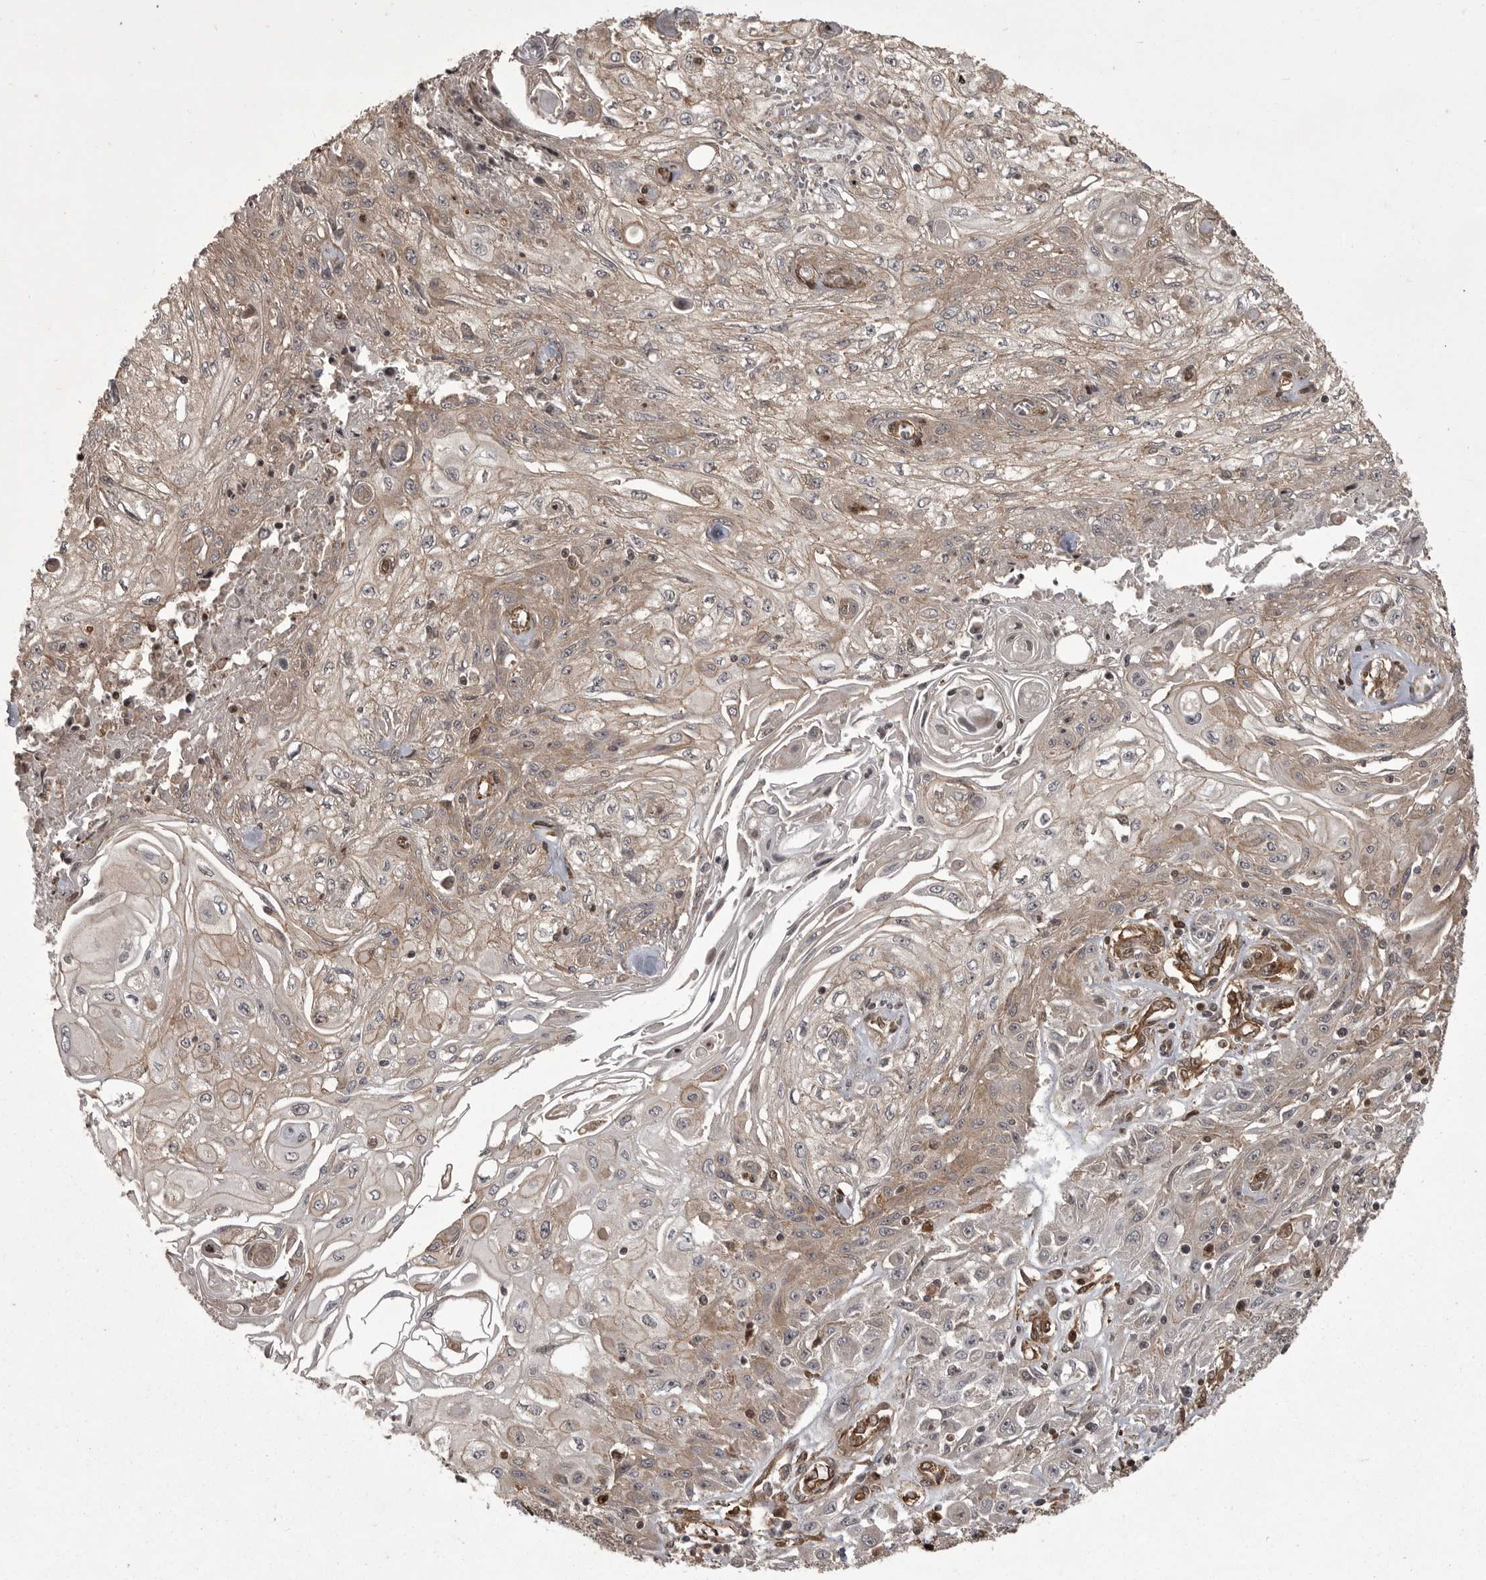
{"staining": {"intensity": "weak", "quantity": ">75%", "location": "cytoplasmic/membranous"}, "tissue": "skin cancer", "cell_type": "Tumor cells", "image_type": "cancer", "snomed": [{"axis": "morphology", "description": "Squamous cell carcinoma, NOS"}, {"axis": "morphology", "description": "Squamous cell carcinoma, metastatic, NOS"}, {"axis": "topography", "description": "Skin"}, {"axis": "topography", "description": "Lymph node"}], "caption": "Skin squamous cell carcinoma stained with a brown dye displays weak cytoplasmic/membranous positive expression in approximately >75% of tumor cells.", "gene": "DNAJC8", "patient": {"sex": "male", "age": 75}}